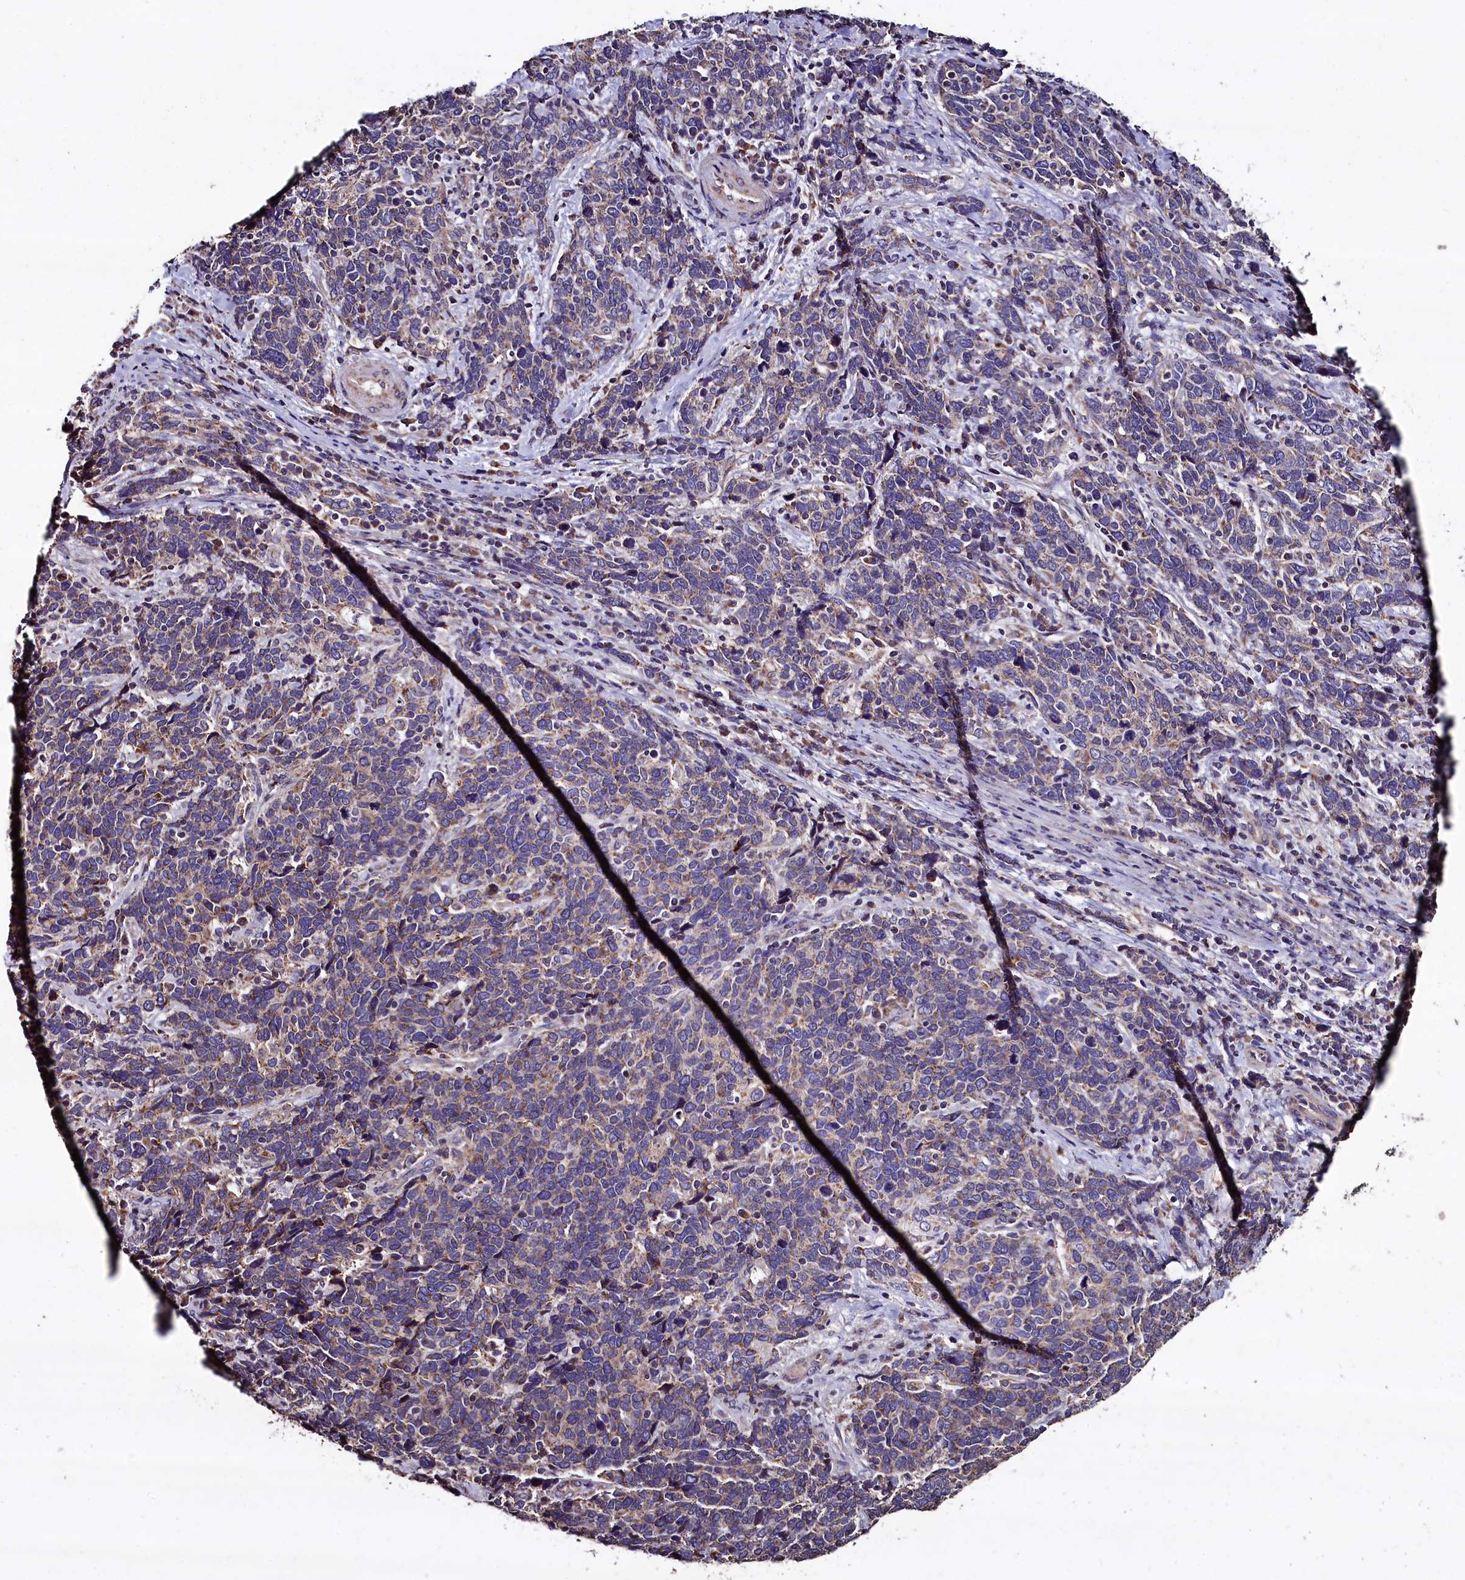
{"staining": {"intensity": "weak", "quantity": ">75%", "location": "cytoplasmic/membranous"}, "tissue": "cervical cancer", "cell_type": "Tumor cells", "image_type": "cancer", "snomed": [{"axis": "morphology", "description": "Squamous cell carcinoma, NOS"}, {"axis": "topography", "description": "Cervix"}], "caption": "IHC (DAB) staining of cervical cancer demonstrates weak cytoplasmic/membranous protein staining in approximately >75% of tumor cells.", "gene": "COQ9", "patient": {"sex": "female", "age": 41}}